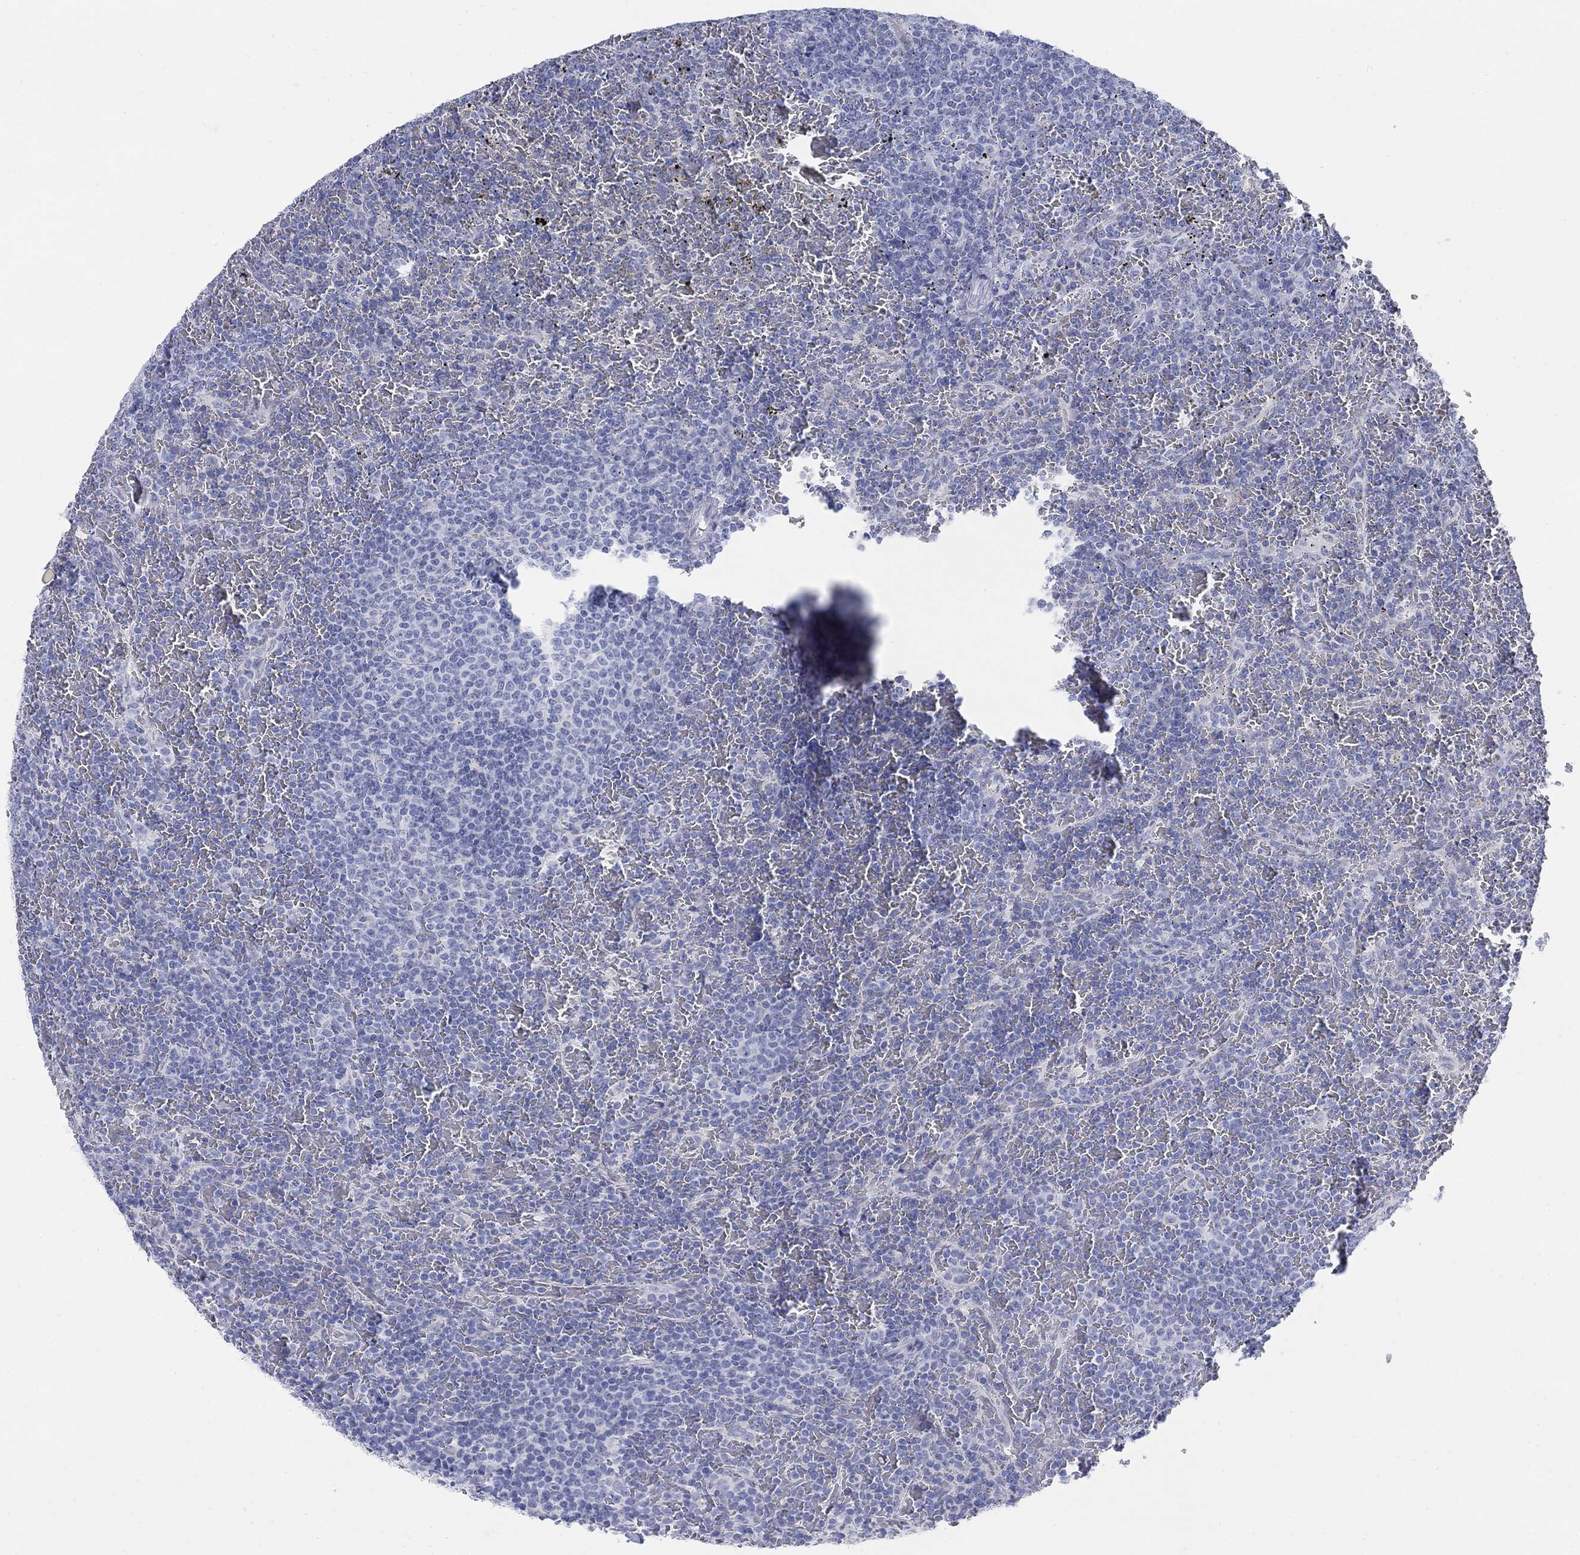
{"staining": {"intensity": "negative", "quantity": "none", "location": "none"}, "tissue": "lymphoma", "cell_type": "Tumor cells", "image_type": "cancer", "snomed": [{"axis": "morphology", "description": "Malignant lymphoma, non-Hodgkin's type, Low grade"}, {"axis": "topography", "description": "Spleen"}], "caption": "Immunohistochemical staining of low-grade malignant lymphoma, non-Hodgkin's type shows no significant expression in tumor cells.", "gene": "SCCPDH", "patient": {"sex": "female", "age": 77}}